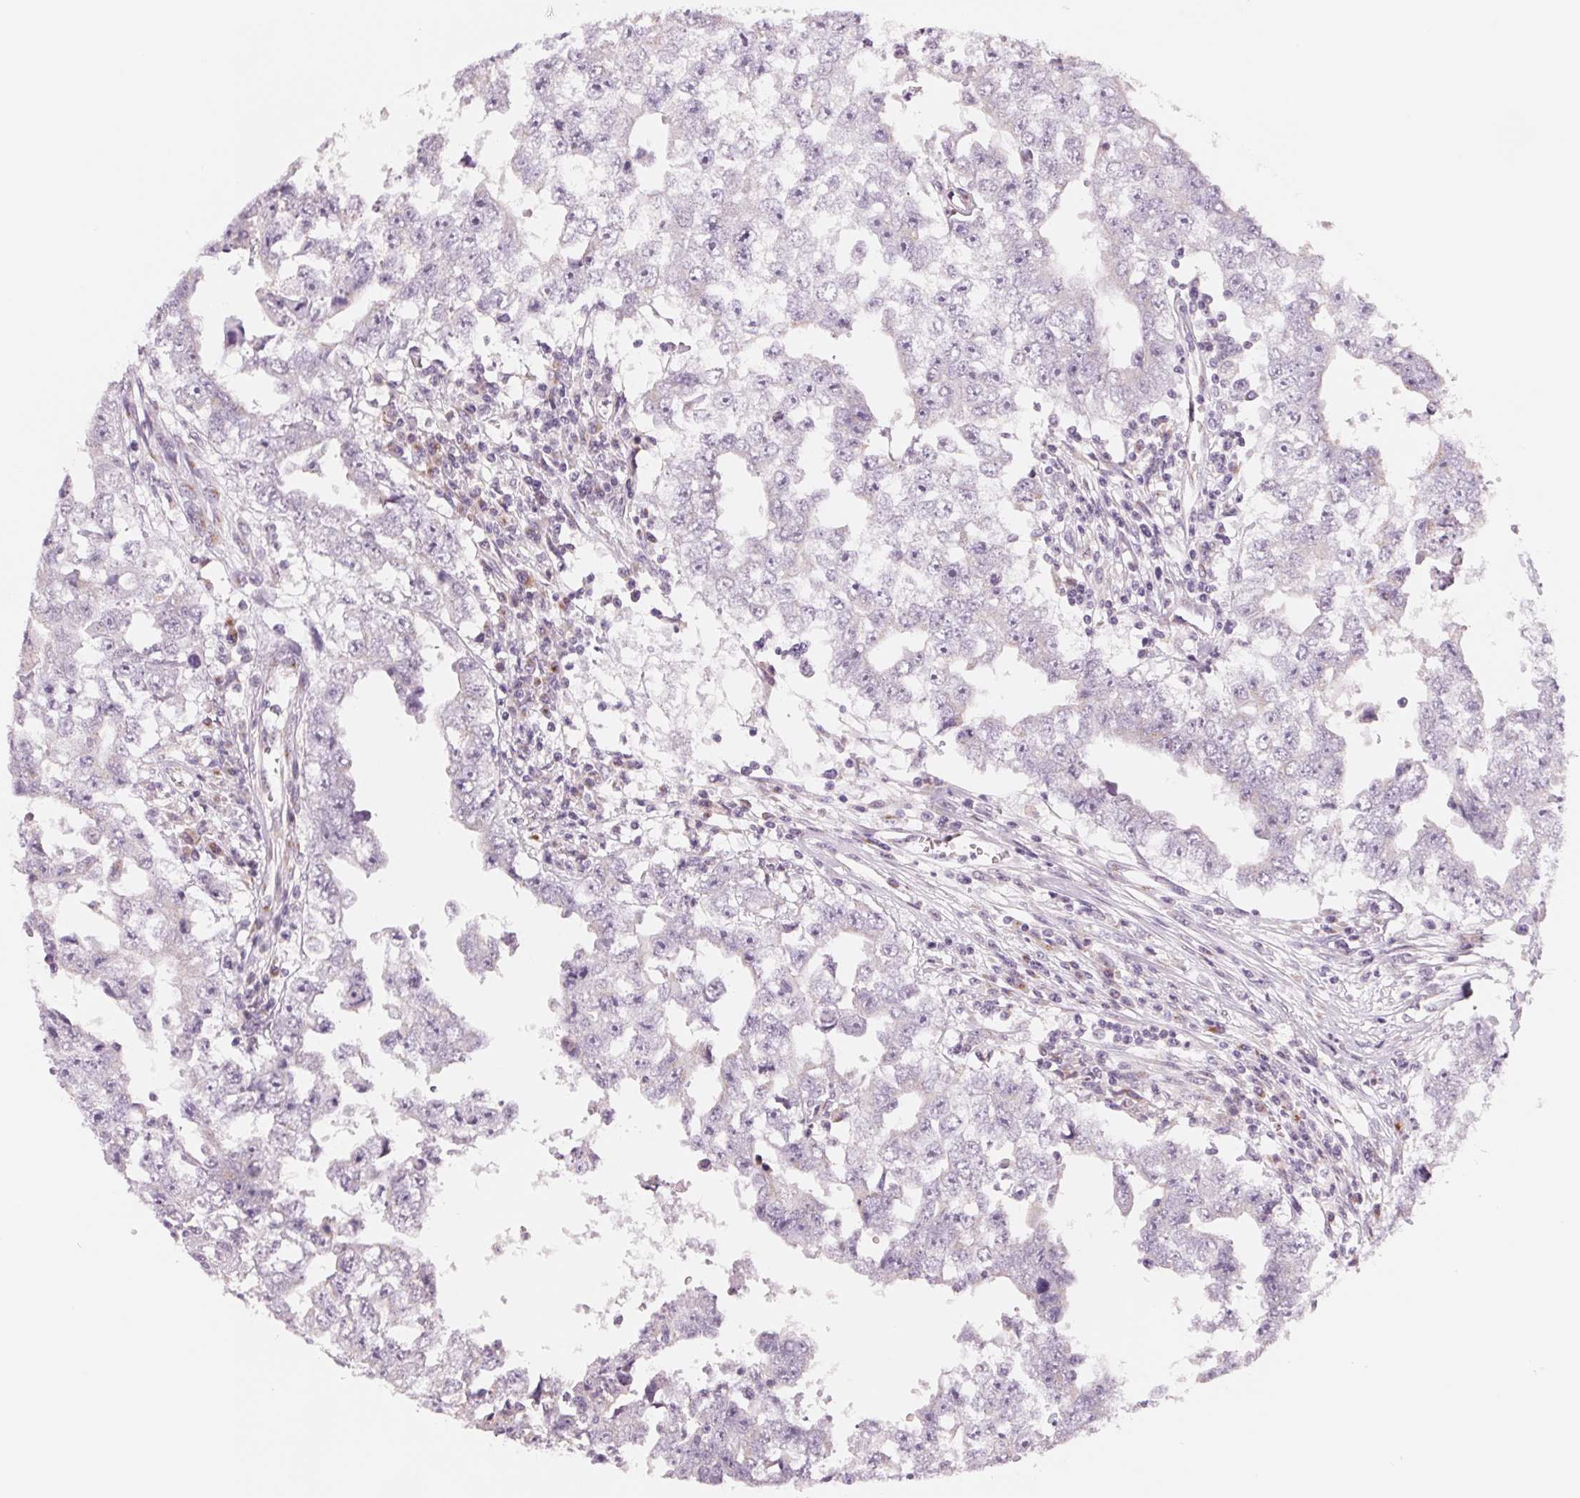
{"staining": {"intensity": "negative", "quantity": "none", "location": "none"}, "tissue": "testis cancer", "cell_type": "Tumor cells", "image_type": "cancer", "snomed": [{"axis": "morphology", "description": "Carcinoma, Embryonal, NOS"}, {"axis": "topography", "description": "Testis"}], "caption": "Tumor cells are negative for protein expression in human testis embryonal carcinoma.", "gene": "IL9R", "patient": {"sex": "male", "age": 36}}